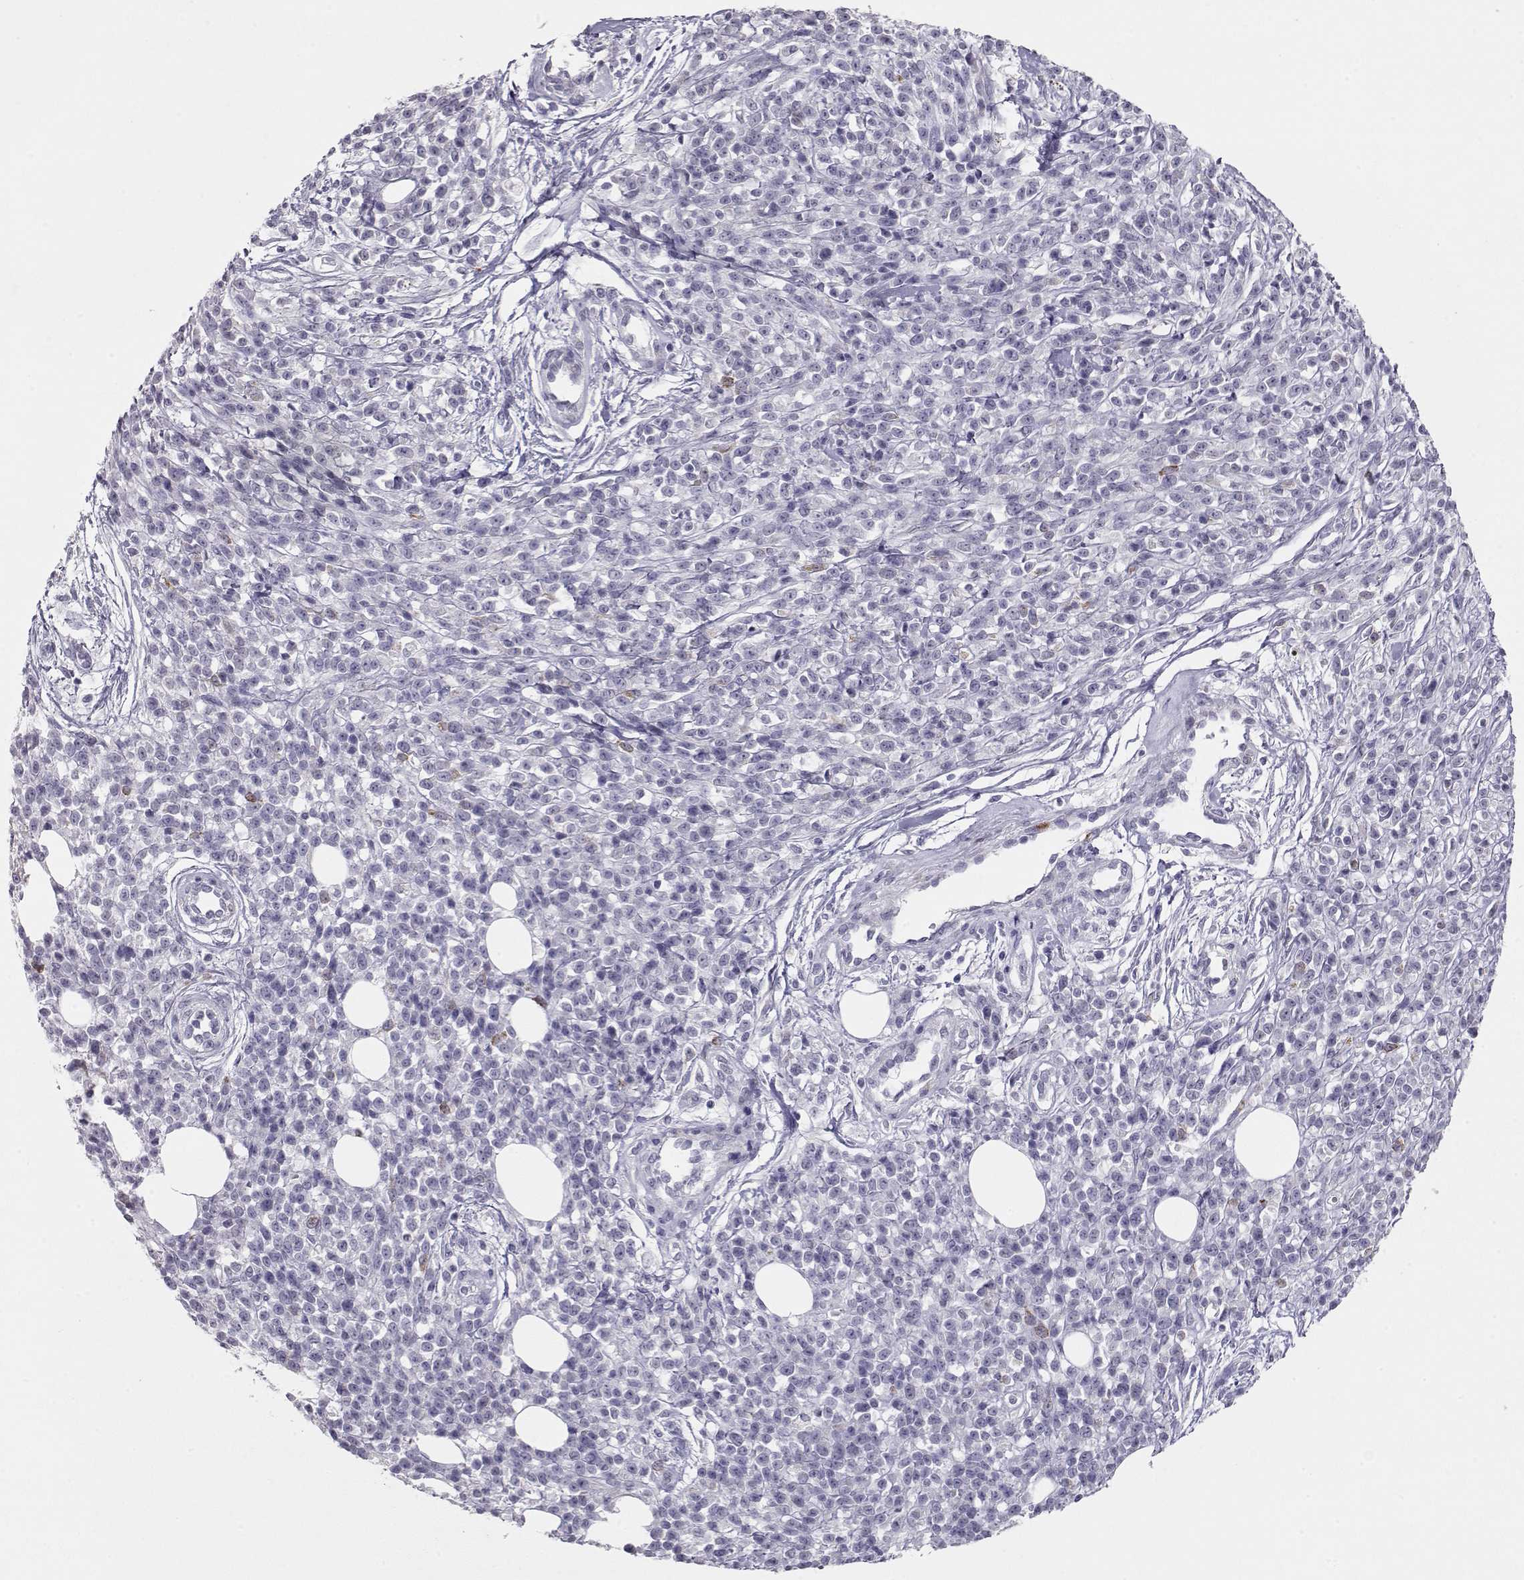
{"staining": {"intensity": "negative", "quantity": "none", "location": "none"}, "tissue": "melanoma", "cell_type": "Tumor cells", "image_type": "cancer", "snomed": [{"axis": "morphology", "description": "Malignant melanoma, NOS"}, {"axis": "topography", "description": "Skin"}, {"axis": "topography", "description": "Skin of trunk"}], "caption": "Human melanoma stained for a protein using IHC demonstrates no expression in tumor cells.", "gene": "LAMB3", "patient": {"sex": "male", "age": 74}}